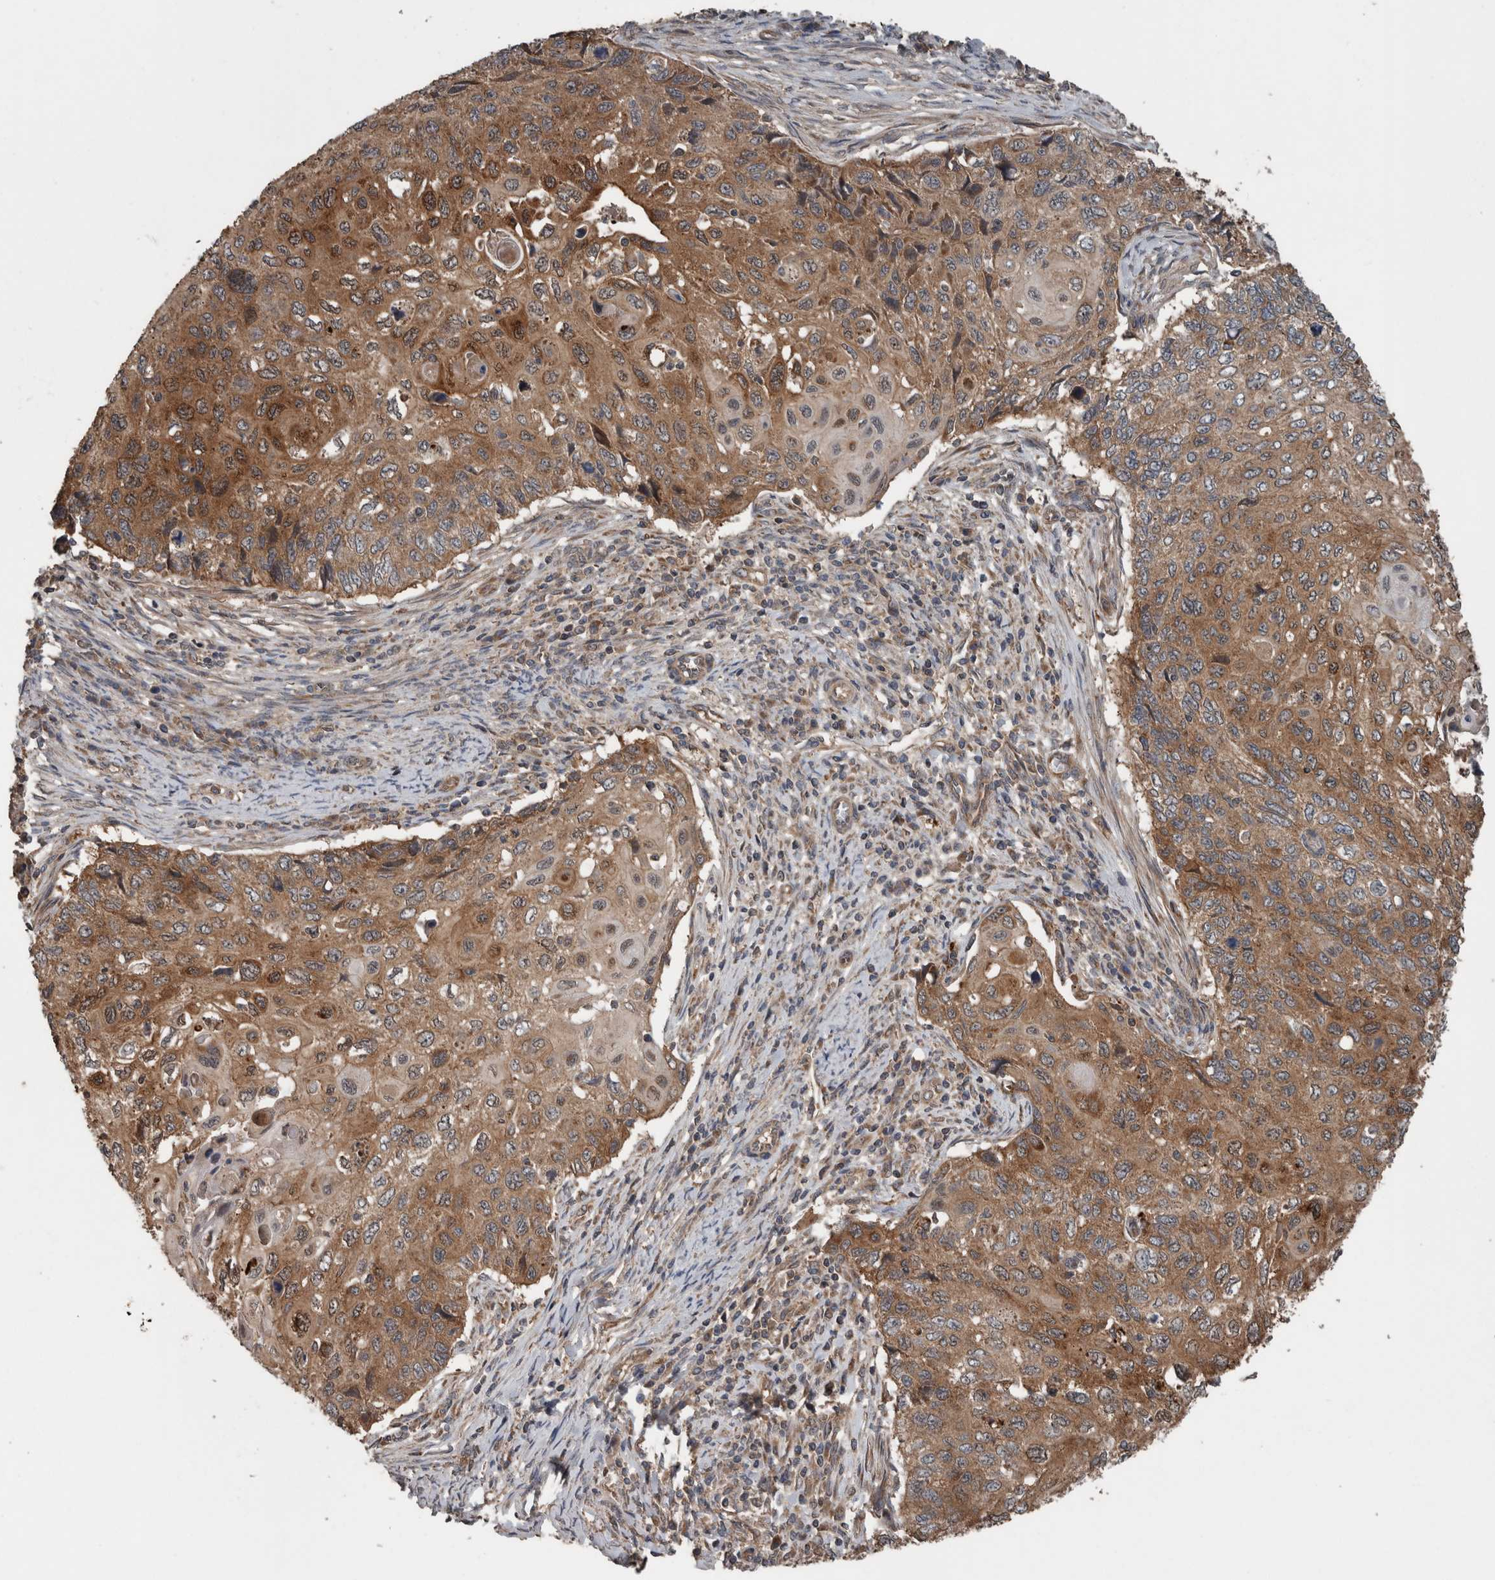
{"staining": {"intensity": "moderate", "quantity": ">75%", "location": "cytoplasmic/membranous"}, "tissue": "cervical cancer", "cell_type": "Tumor cells", "image_type": "cancer", "snomed": [{"axis": "morphology", "description": "Squamous cell carcinoma, NOS"}, {"axis": "topography", "description": "Cervix"}], "caption": "IHC (DAB (3,3'-diaminobenzidine)) staining of cervical cancer reveals moderate cytoplasmic/membranous protein staining in about >75% of tumor cells. Using DAB (brown) and hematoxylin (blue) stains, captured at high magnification using brightfield microscopy.", "gene": "RIOK3", "patient": {"sex": "female", "age": 70}}